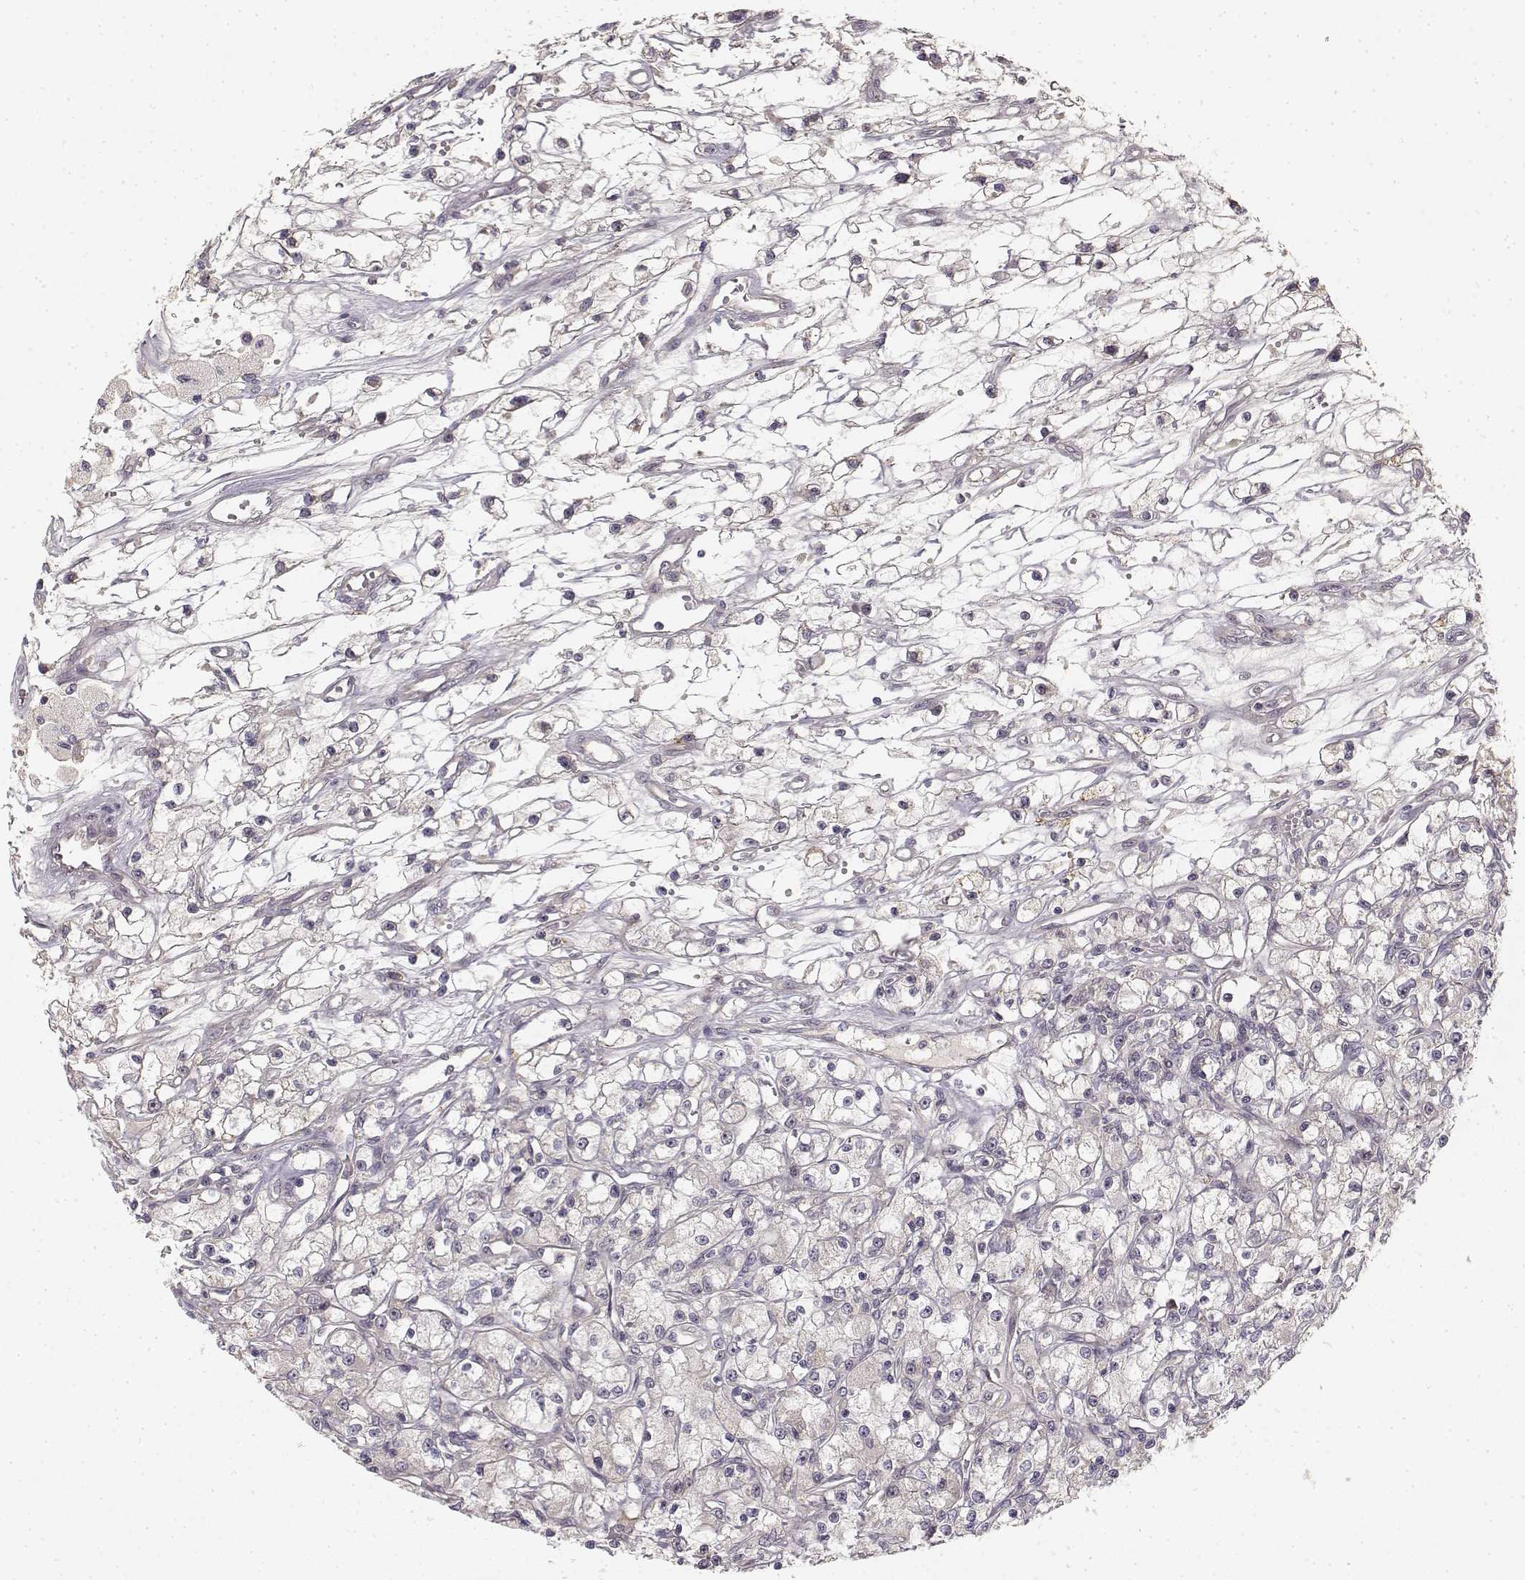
{"staining": {"intensity": "negative", "quantity": "none", "location": "none"}, "tissue": "renal cancer", "cell_type": "Tumor cells", "image_type": "cancer", "snomed": [{"axis": "morphology", "description": "Adenocarcinoma, NOS"}, {"axis": "topography", "description": "Kidney"}], "caption": "The image displays no staining of tumor cells in adenocarcinoma (renal).", "gene": "MED12L", "patient": {"sex": "female", "age": 59}}